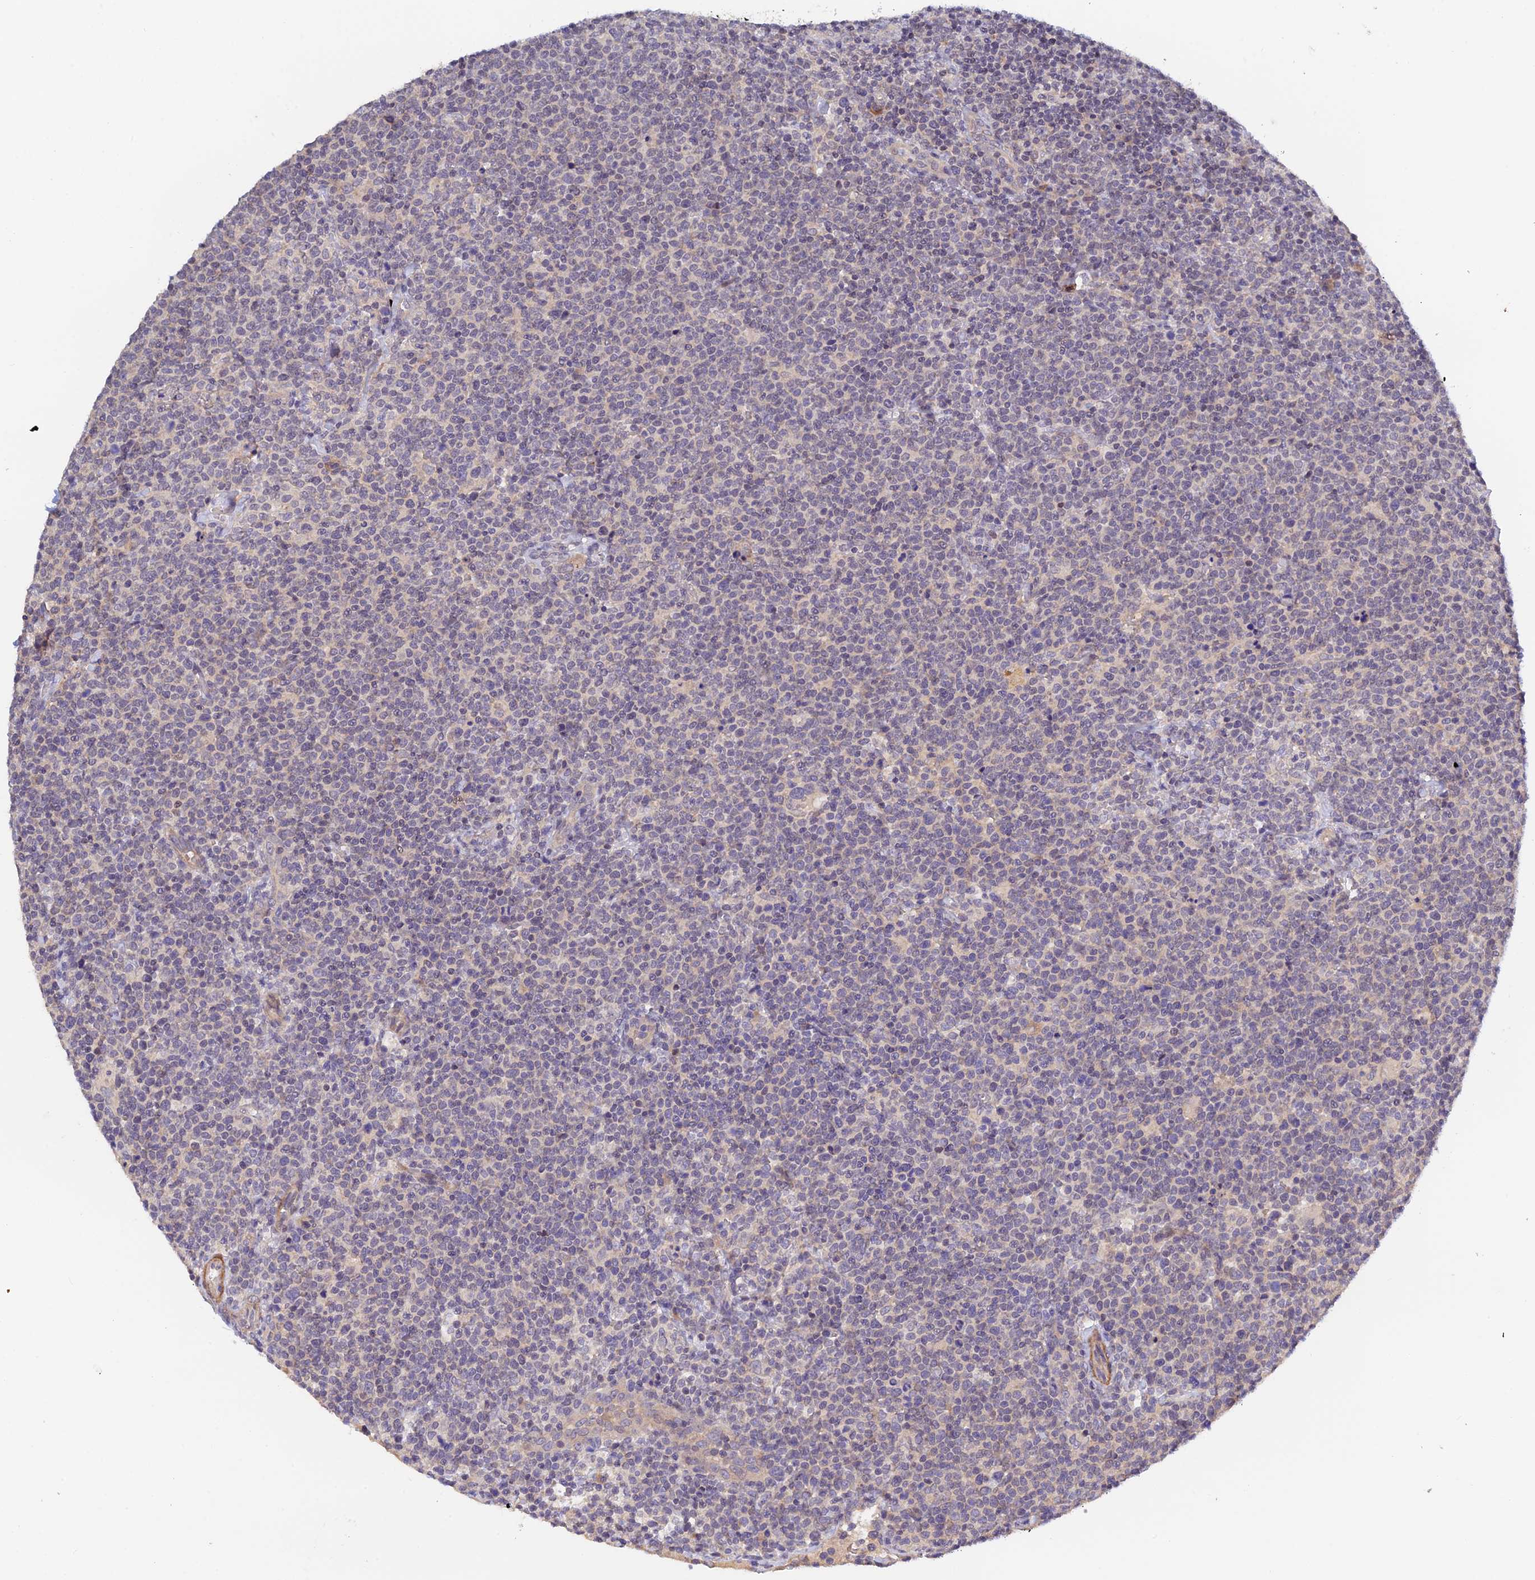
{"staining": {"intensity": "negative", "quantity": "none", "location": "none"}, "tissue": "lymphoma", "cell_type": "Tumor cells", "image_type": "cancer", "snomed": [{"axis": "morphology", "description": "Malignant lymphoma, non-Hodgkin's type, High grade"}, {"axis": "topography", "description": "Lymph node"}], "caption": "High power microscopy image of an IHC histopathology image of lymphoma, revealing no significant staining in tumor cells.", "gene": "CWH43", "patient": {"sex": "male", "age": 61}}